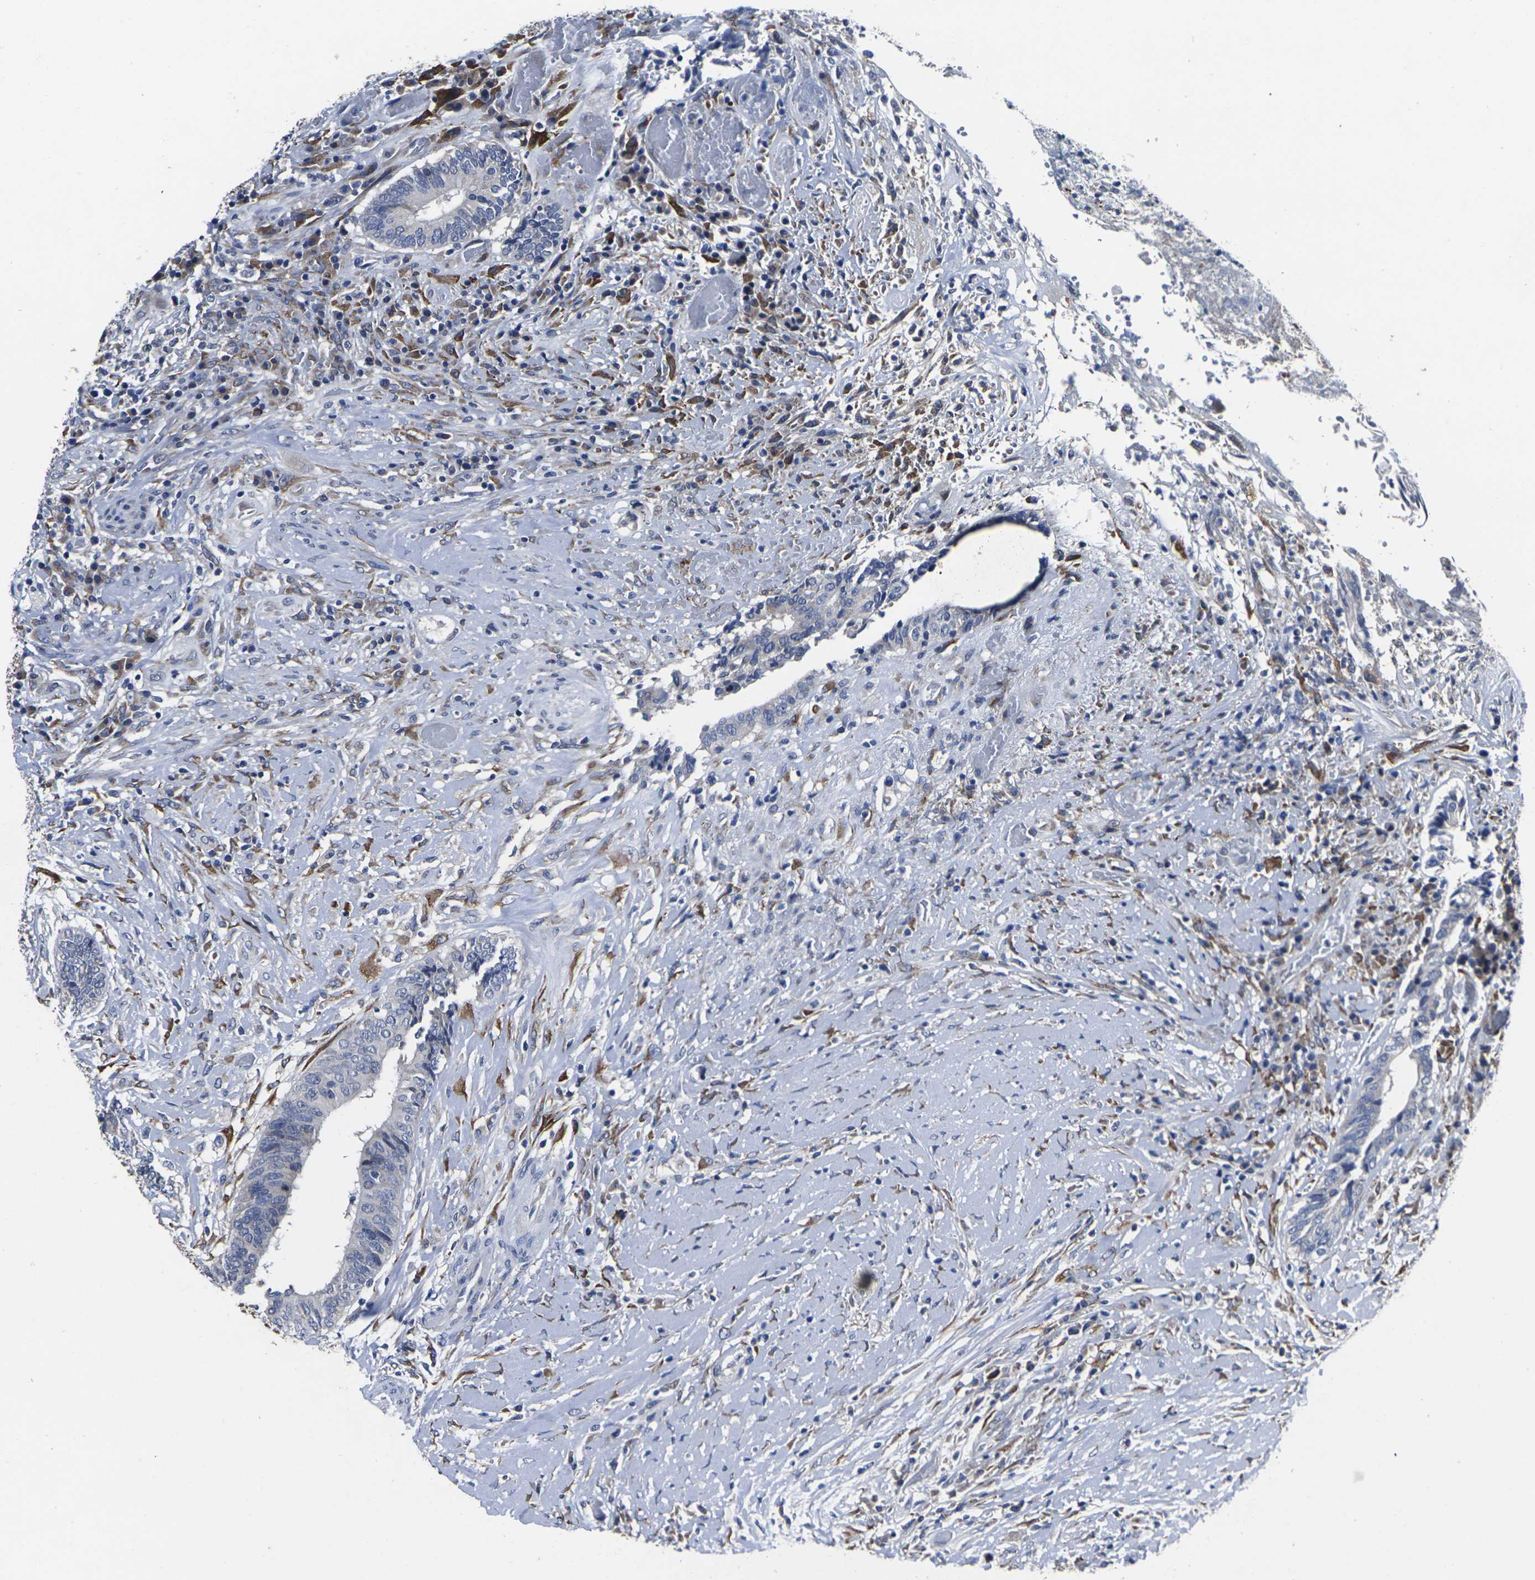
{"staining": {"intensity": "negative", "quantity": "none", "location": "none"}, "tissue": "colorectal cancer", "cell_type": "Tumor cells", "image_type": "cancer", "snomed": [{"axis": "morphology", "description": "Adenocarcinoma, NOS"}, {"axis": "topography", "description": "Rectum"}], "caption": "This is an immunohistochemistry micrograph of colorectal cancer. There is no positivity in tumor cells.", "gene": "CYP2C8", "patient": {"sex": "male", "age": 63}}